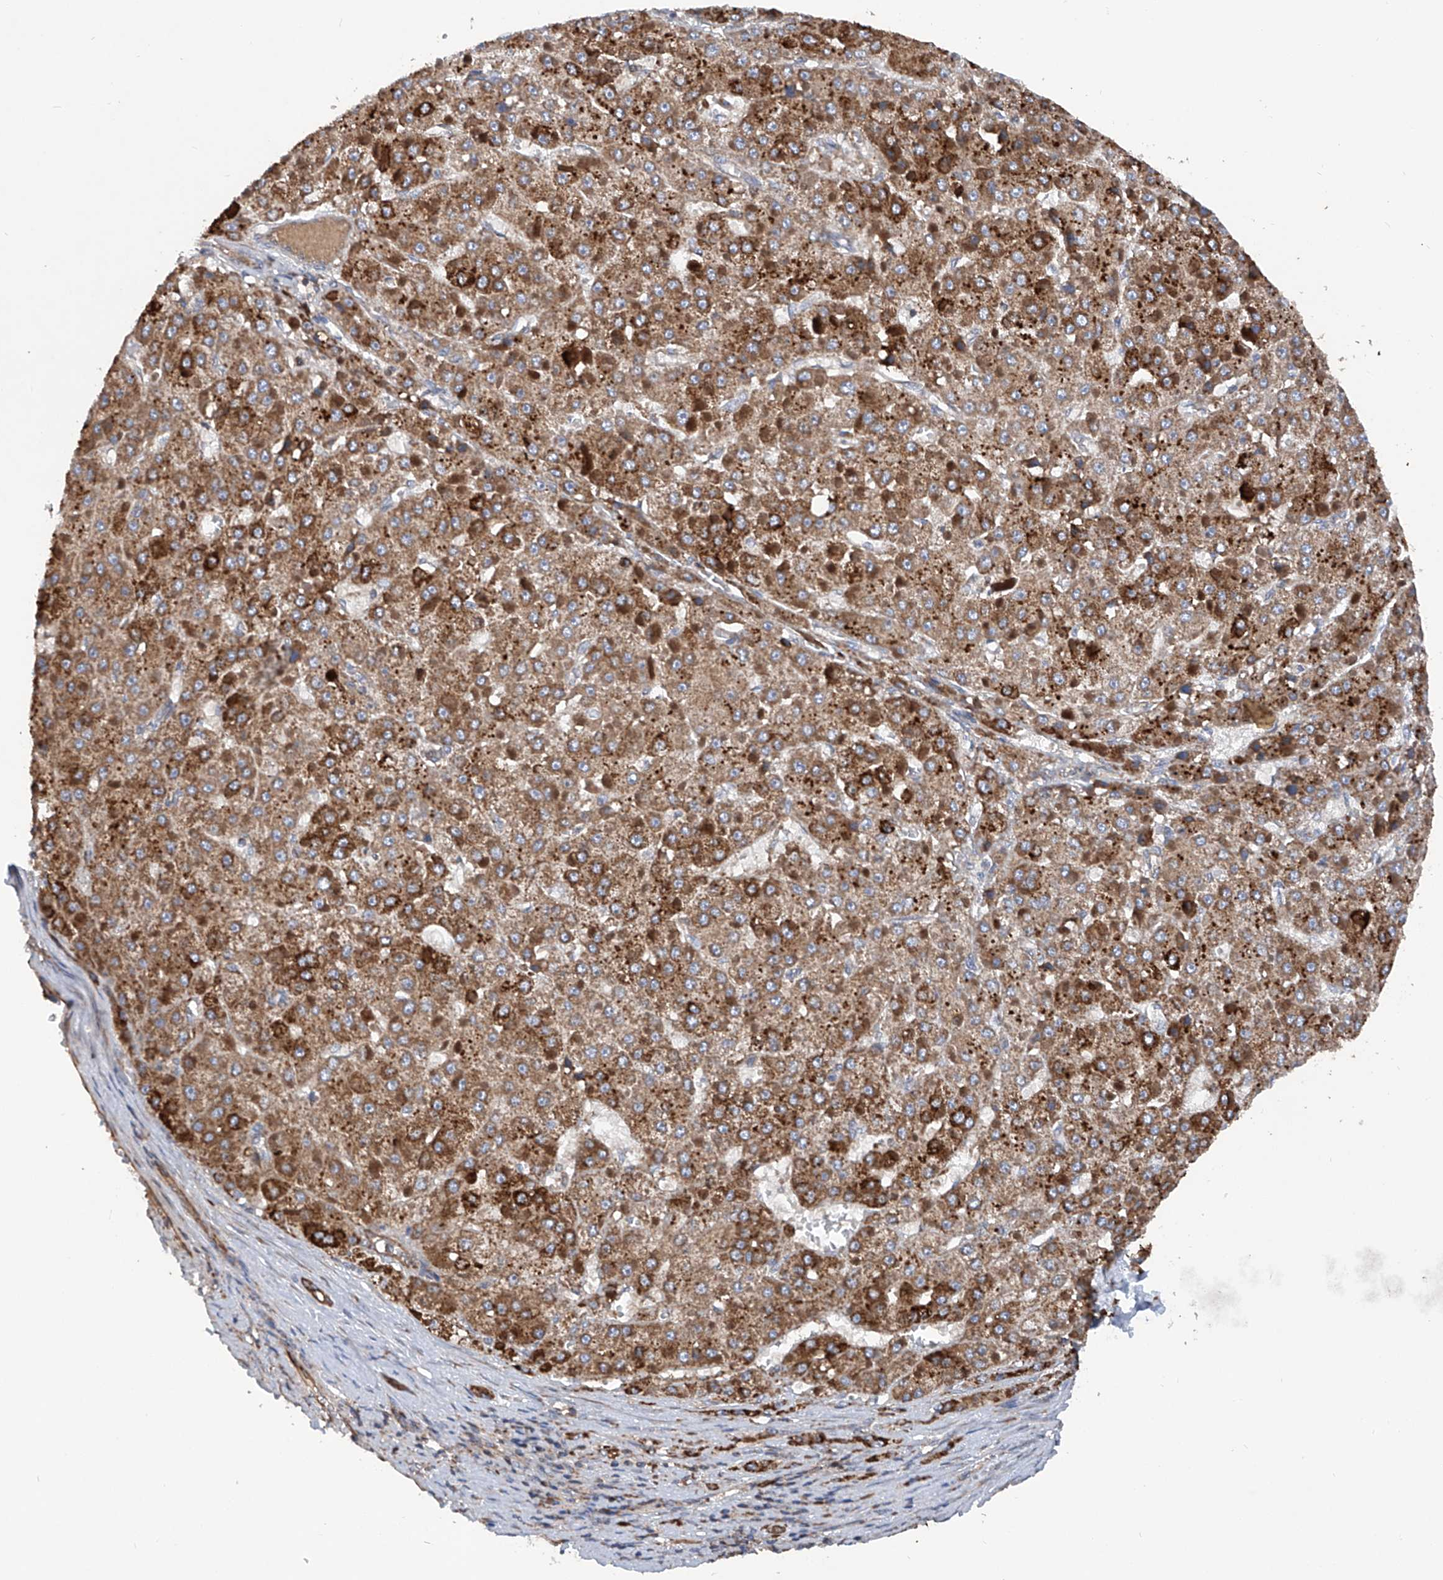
{"staining": {"intensity": "strong", "quantity": ">75%", "location": "cytoplasmic/membranous"}, "tissue": "liver cancer", "cell_type": "Tumor cells", "image_type": "cancer", "snomed": [{"axis": "morphology", "description": "Carcinoma, Hepatocellular, NOS"}, {"axis": "topography", "description": "Liver"}], "caption": "IHC staining of liver cancer, which reveals high levels of strong cytoplasmic/membranous staining in about >75% of tumor cells indicating strong cytoplasmic/membranous protein staining. The staining was performed using DAB (brown) for protein detection and nuclei were counterstained in hematoxylin (blue).", "gene": "ASCC3", "patient": {"sex": "female", "age": 73}}